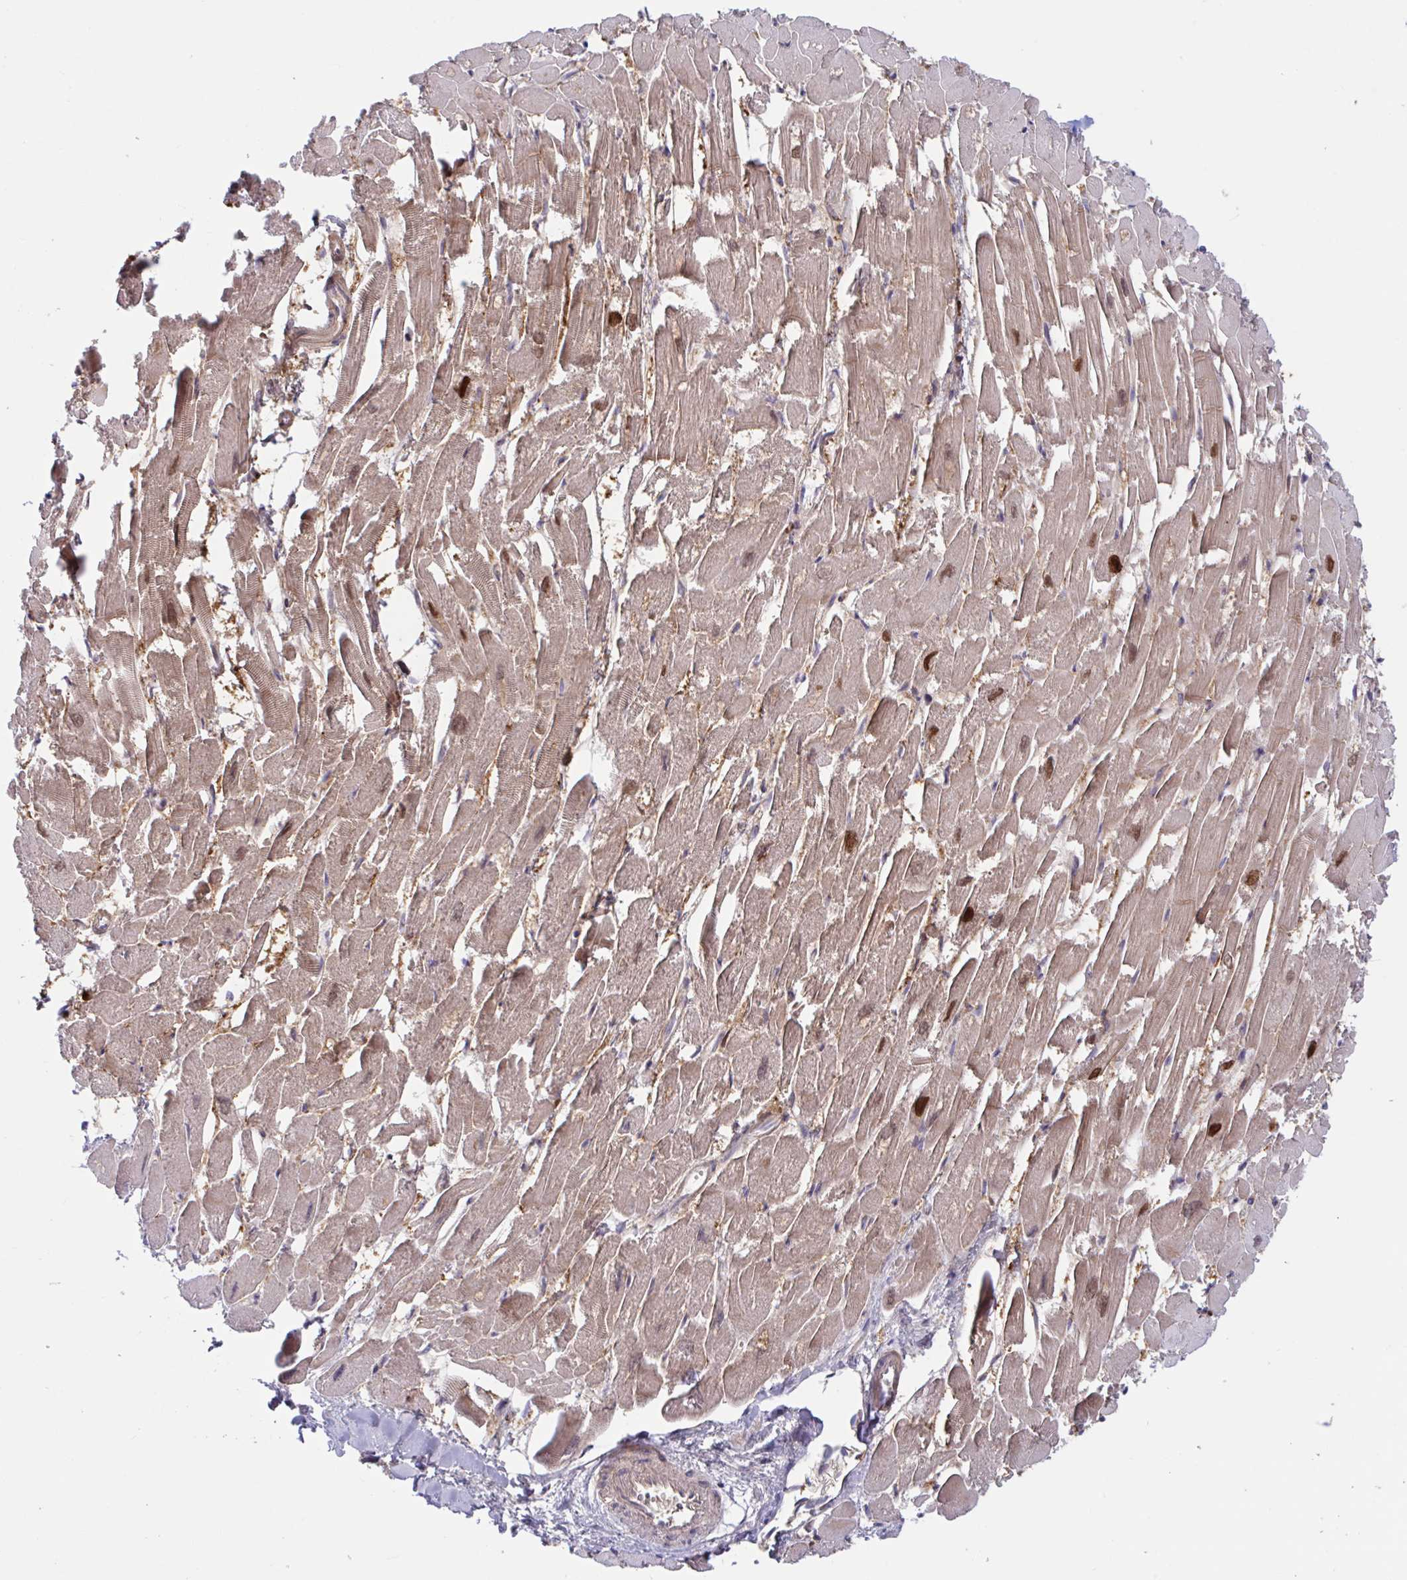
{"staining": {"intensity": "moderate", "quantity": ">75%", "location": "cytoplasmic/membranous"}, "tissue": "heart muscle", "cell_type": "Cardiomyocytes", "image_type": "normal", "snomed": [{"axis": "morphology", "description": "Normal tissue, NOS"}, {"axis": "topography", "description": "Heart"}], "caption": "This histopathology image shows IHC staining of normal heart muscle, with medium moderate cytoplasmic/membranous positivity in about >75% of cardiomyocytes.", "gene": "LMNTD2", "patient": {"sex": "male", "age": 54}}